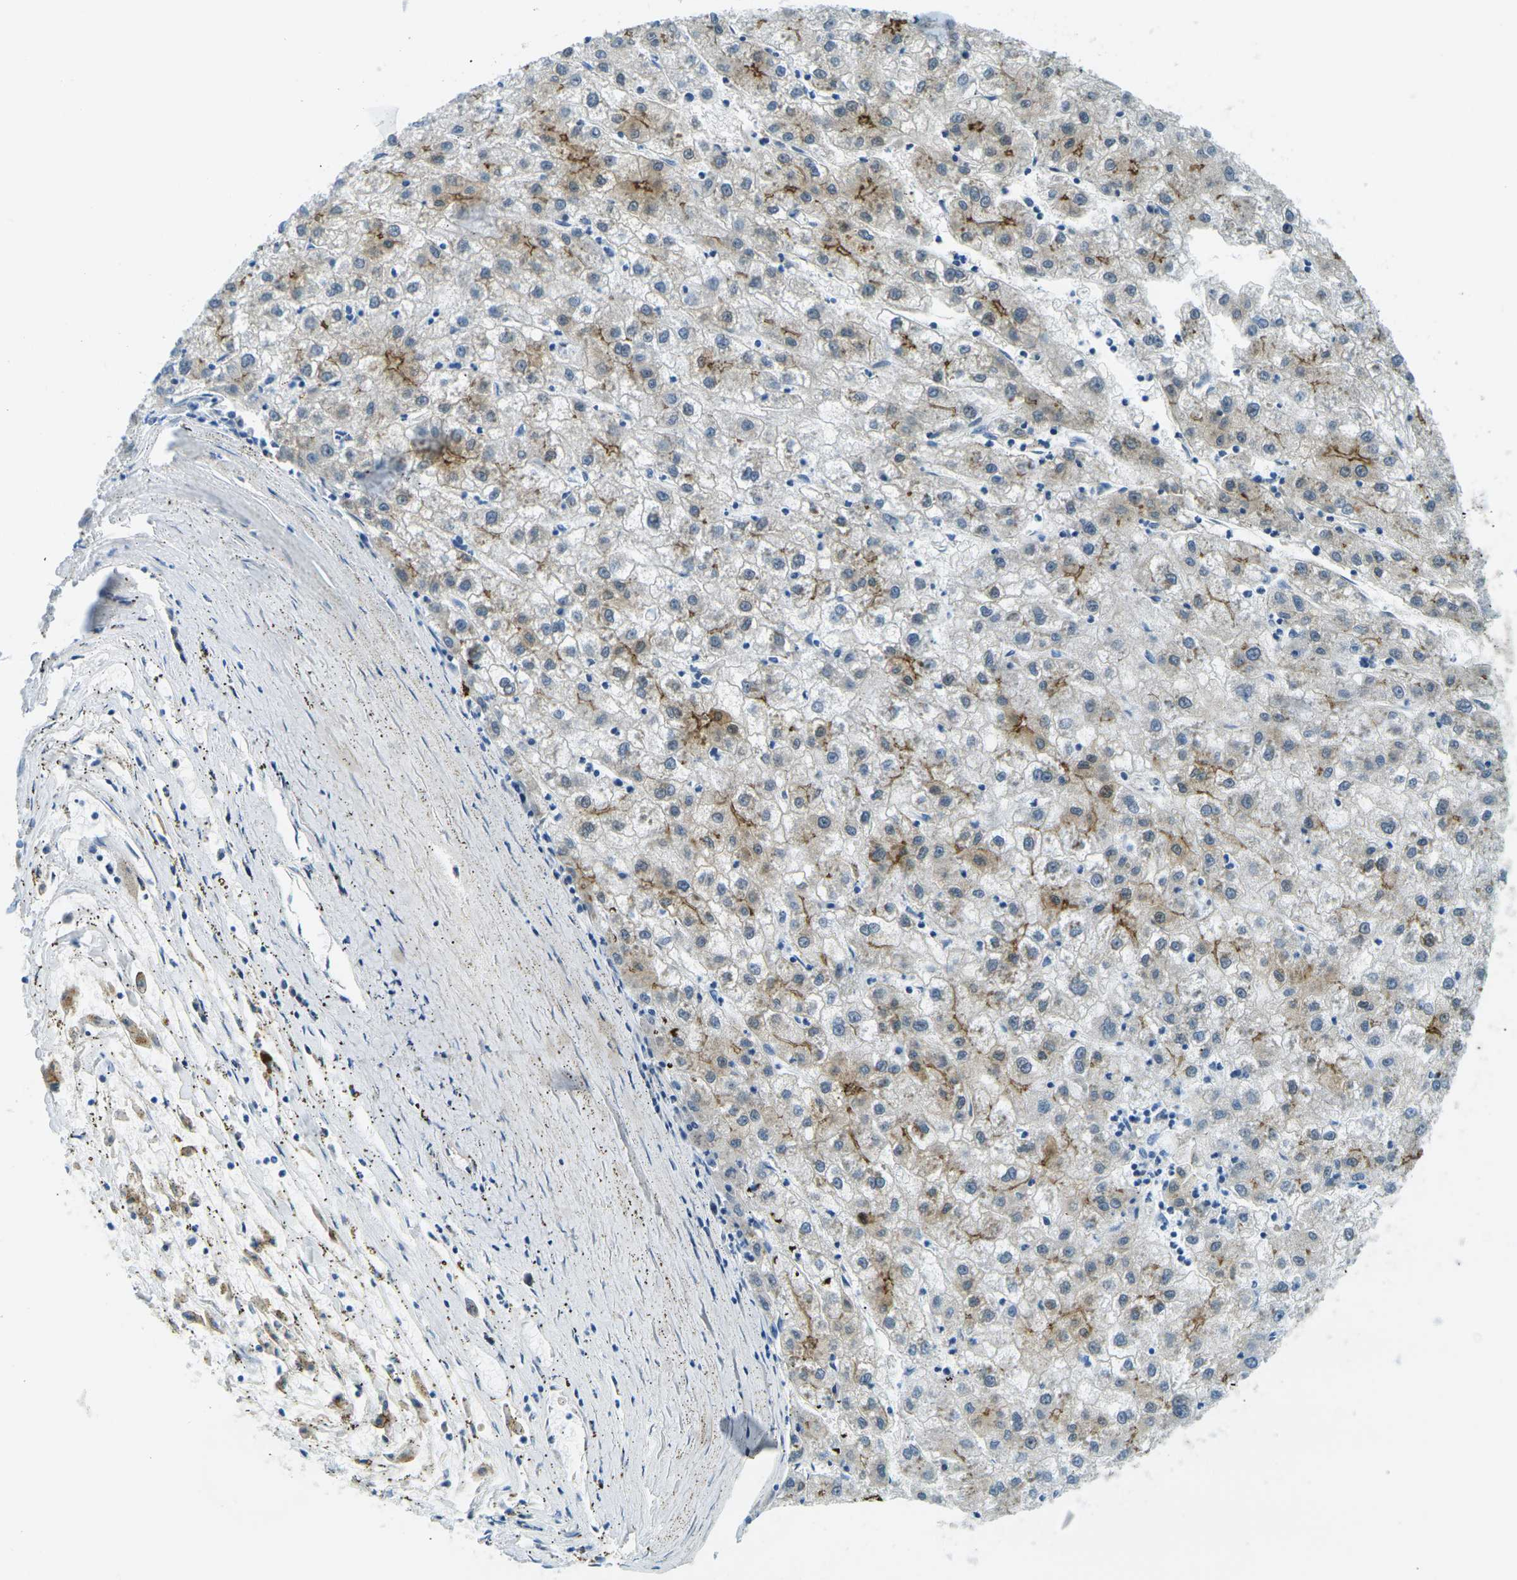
{"staining": {"intensity": "moderate", "quantity": "<25%", "location": "cytoplasmic/membranous"}, "tissue": "liver cancer", "cell_type": "Tumor cells", "image_type": "cancer", "snomed": [{"axis": "morphology", "description": "Carcinoma, Hepatocellular, NOS"}, {"axis": "topography", "description": "Liver"}], "caption": "High-power microscopy captured an immunohistochemistry (IHC) image of liver cancer, revealing moderate cytoplasmic/membranous expression in approximately <25% of tumor cells.", "gene": "OCLN", "patient": {"sex": "male", "age": 72}}